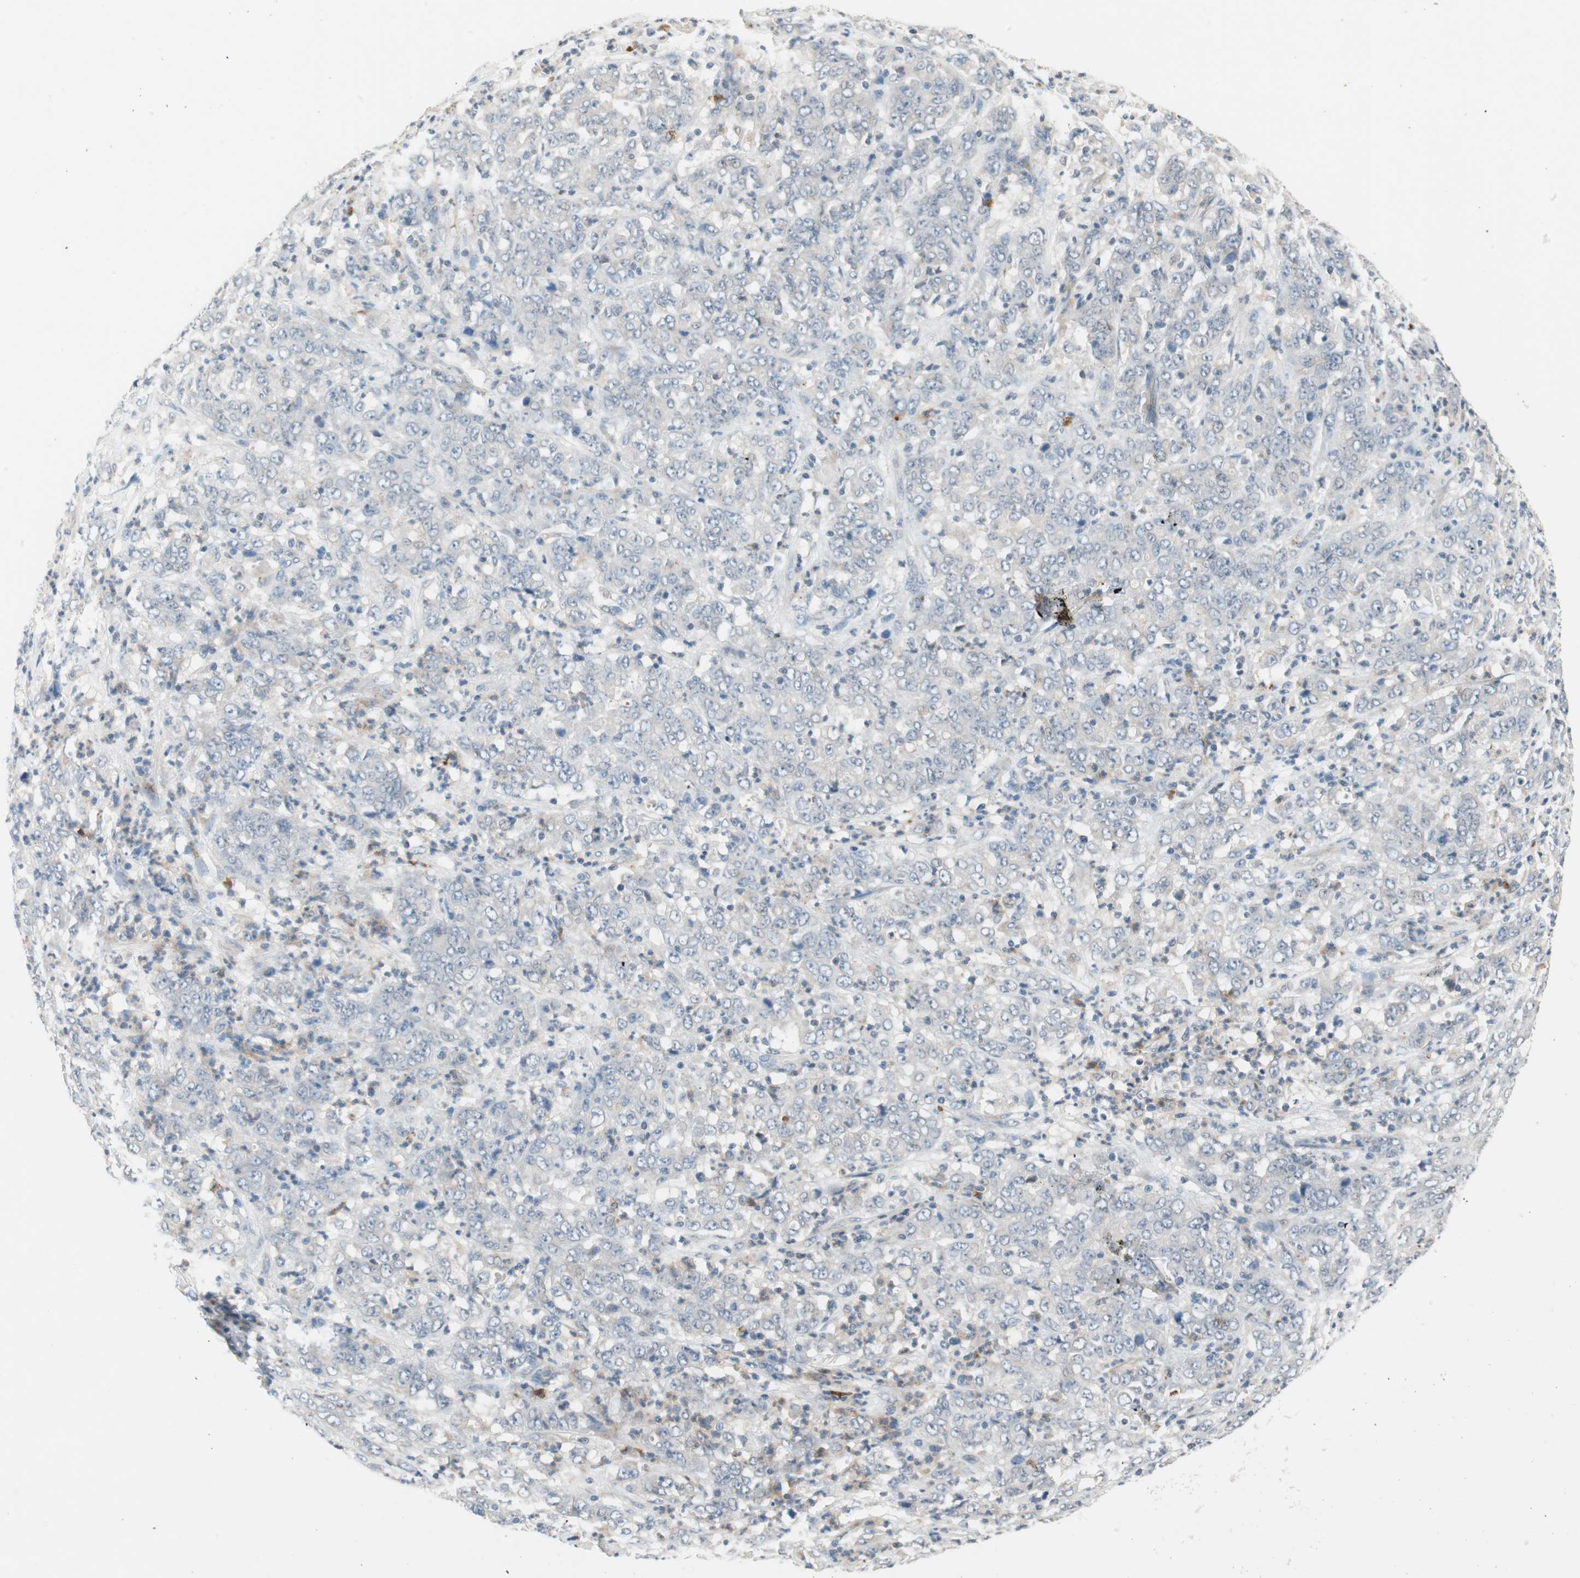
{"staining": {"intensity": "negative", "quantity": "none", "location": "none"}, "tissue": "stomach cancer", "cell_type": "Tumor cells", "image_type": "cancer", "snomed": [{"axis": "morphology", "description": "Adenocarcinoma, NOS"}, {"axis": "topography", "description": "Stomach, lower"}], "caption": "A high-resolution micrograph shows immunohistochemistry (IHC) staining of stomach cancer (adenocarcinoma), which exhibits no significant expression in tumor cells.", "gene": "PDZK1", "patient": {"sex": "female", "age": 71}}